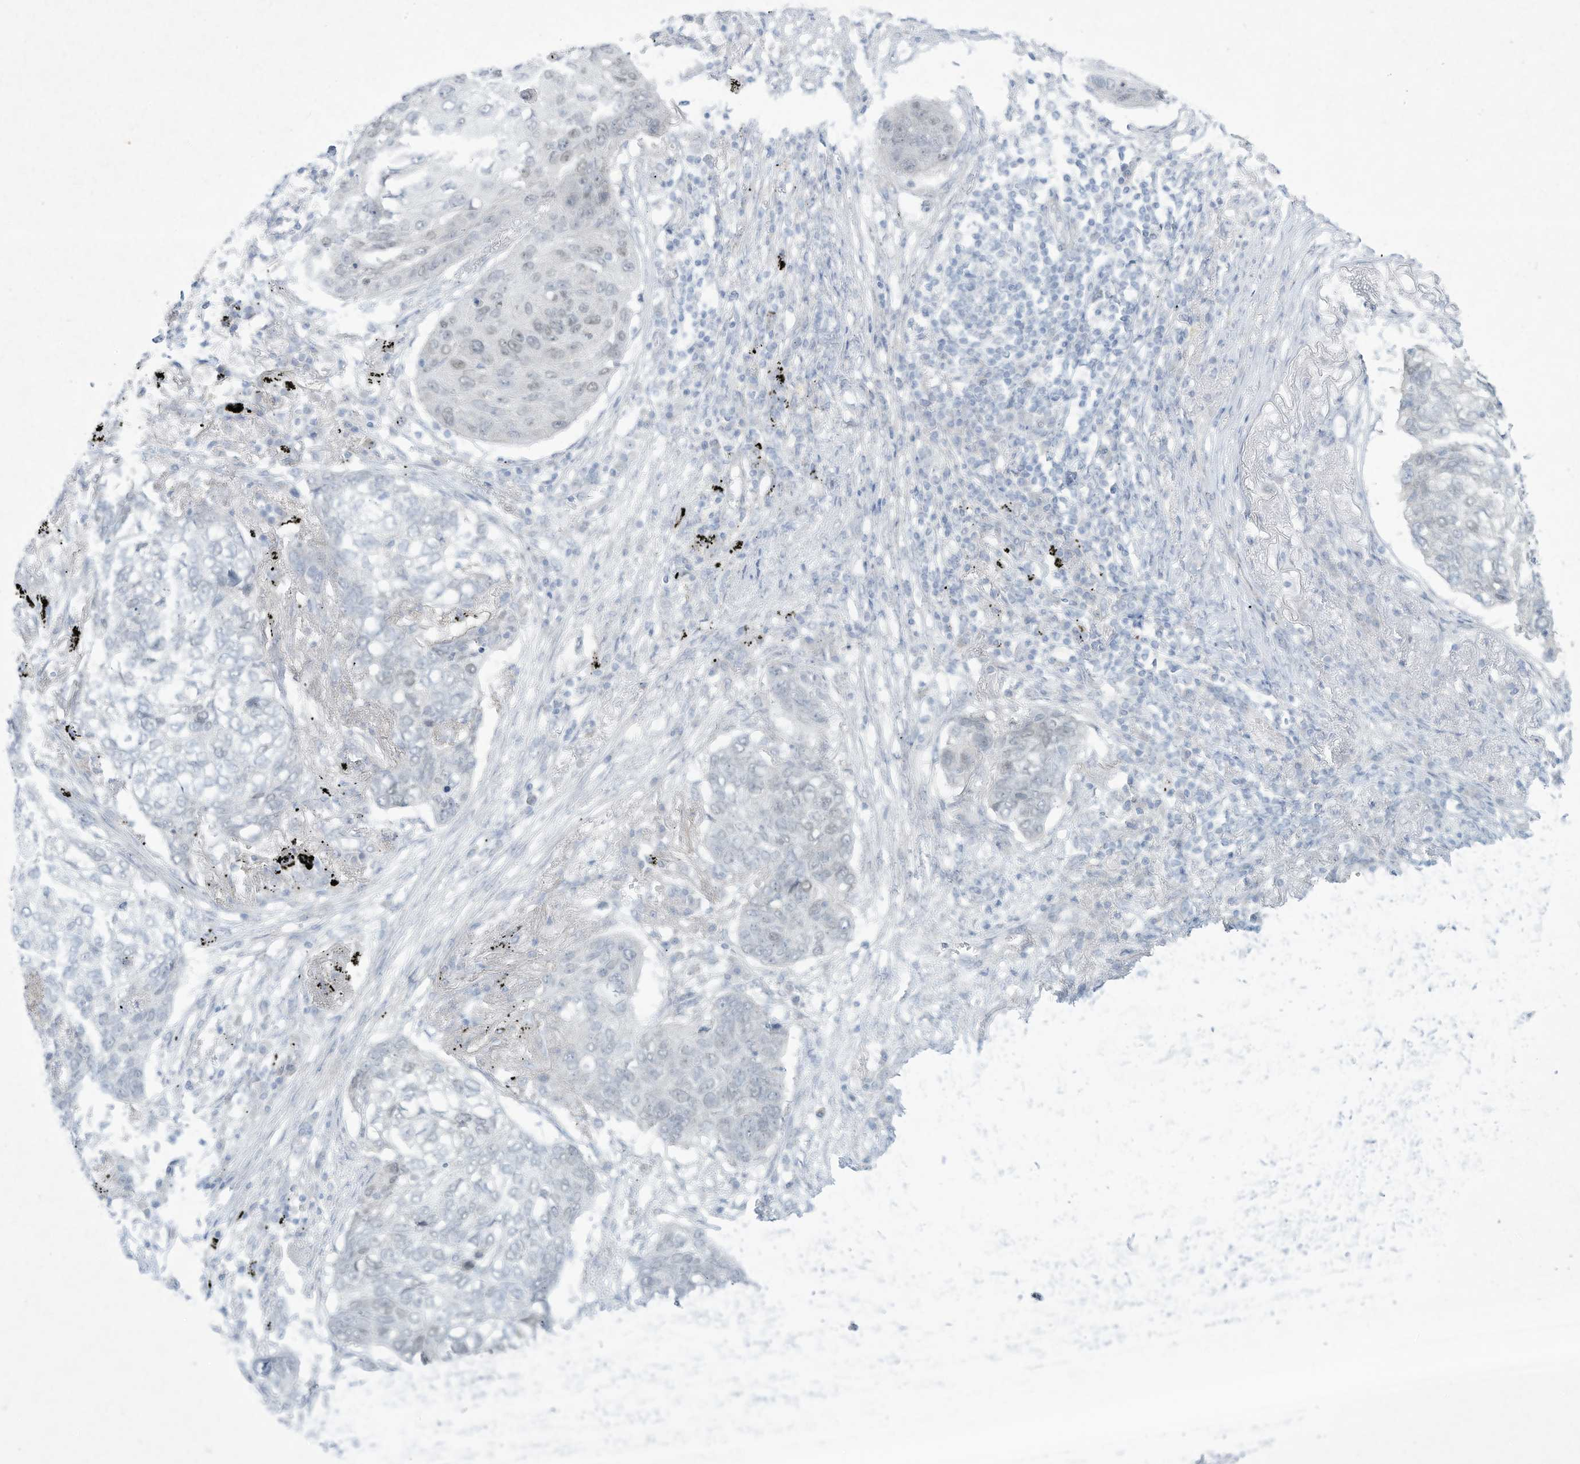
{"staining": {"intensity": "negative", "quantity": "none", "location": "none"}, "tissue": "lung cancer", "cell_type": "Tumor cells", "image_type": "cancer", "snomed": [{"axis": "morphology", "description": "Squamous cell carcinoma, NOS"}, {"axis": "topography", "description": "Lung"}], "caption": "Immunohistochemistry (IHC) of human lung squamous cell carcinoma shows no staining in tumor cells.", "gene": "PAX6", "patient": {"sex": "female", "age": 63}}